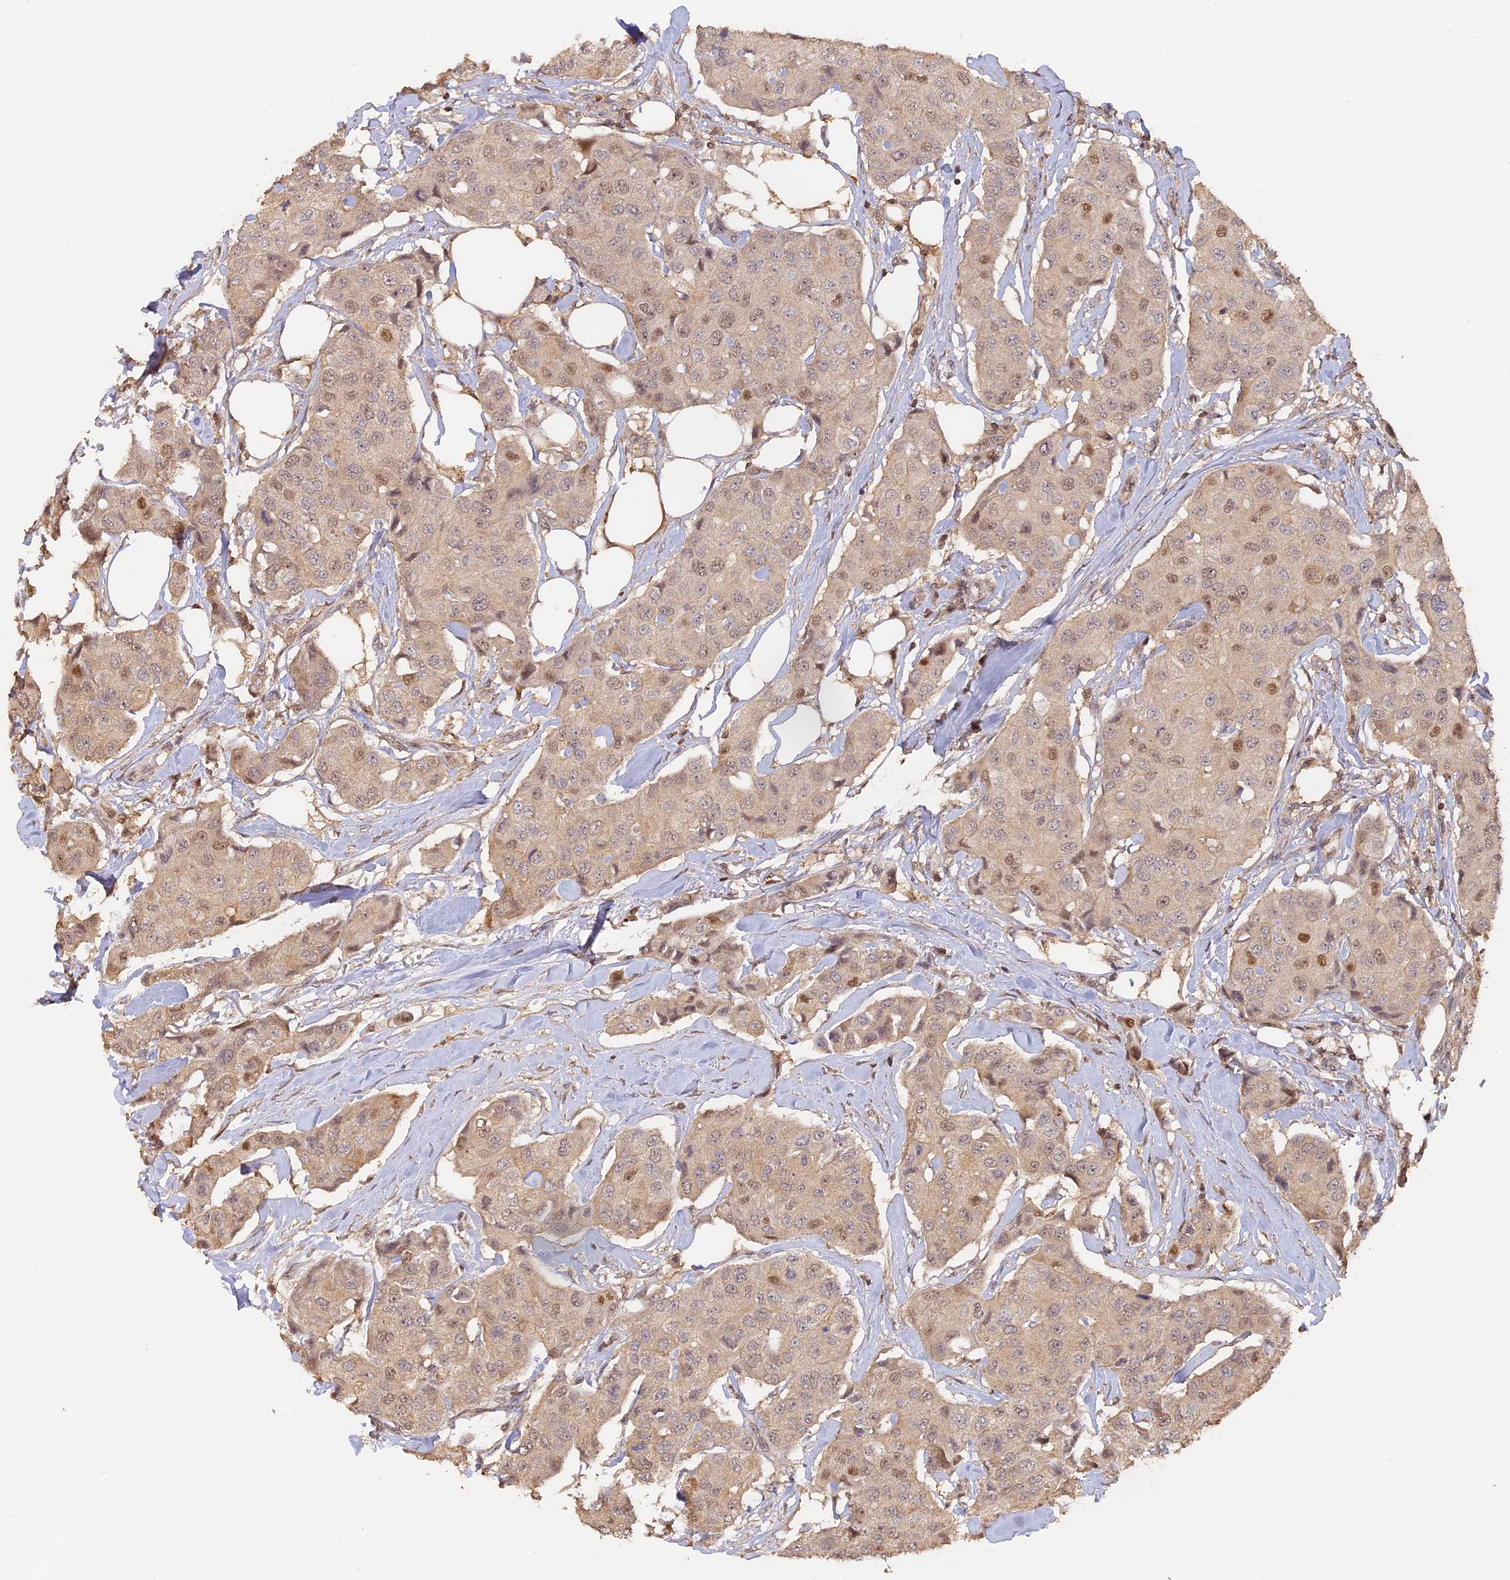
{"staining": {"intensity": "moderate", "quantity": "25%-75%", "location": "nuclear"}, "tissue": "breast cancer", "cell_type": "Tumor cells", "image_type": "cancer", "snomed": [{"axis": "morphology", "description": "Duct carcinoma"}, {"axis": "topography", "description": "Breast"}], "caption": "DAB (3,3'-diaminobenzidine) immunohistochemical staining of breast cancer reveals moderate nuclear protein staining in approximately 25%-75% of tumor cells.", "gene": "MYBL2", "patient": {"sex": "female", "age": 80}}